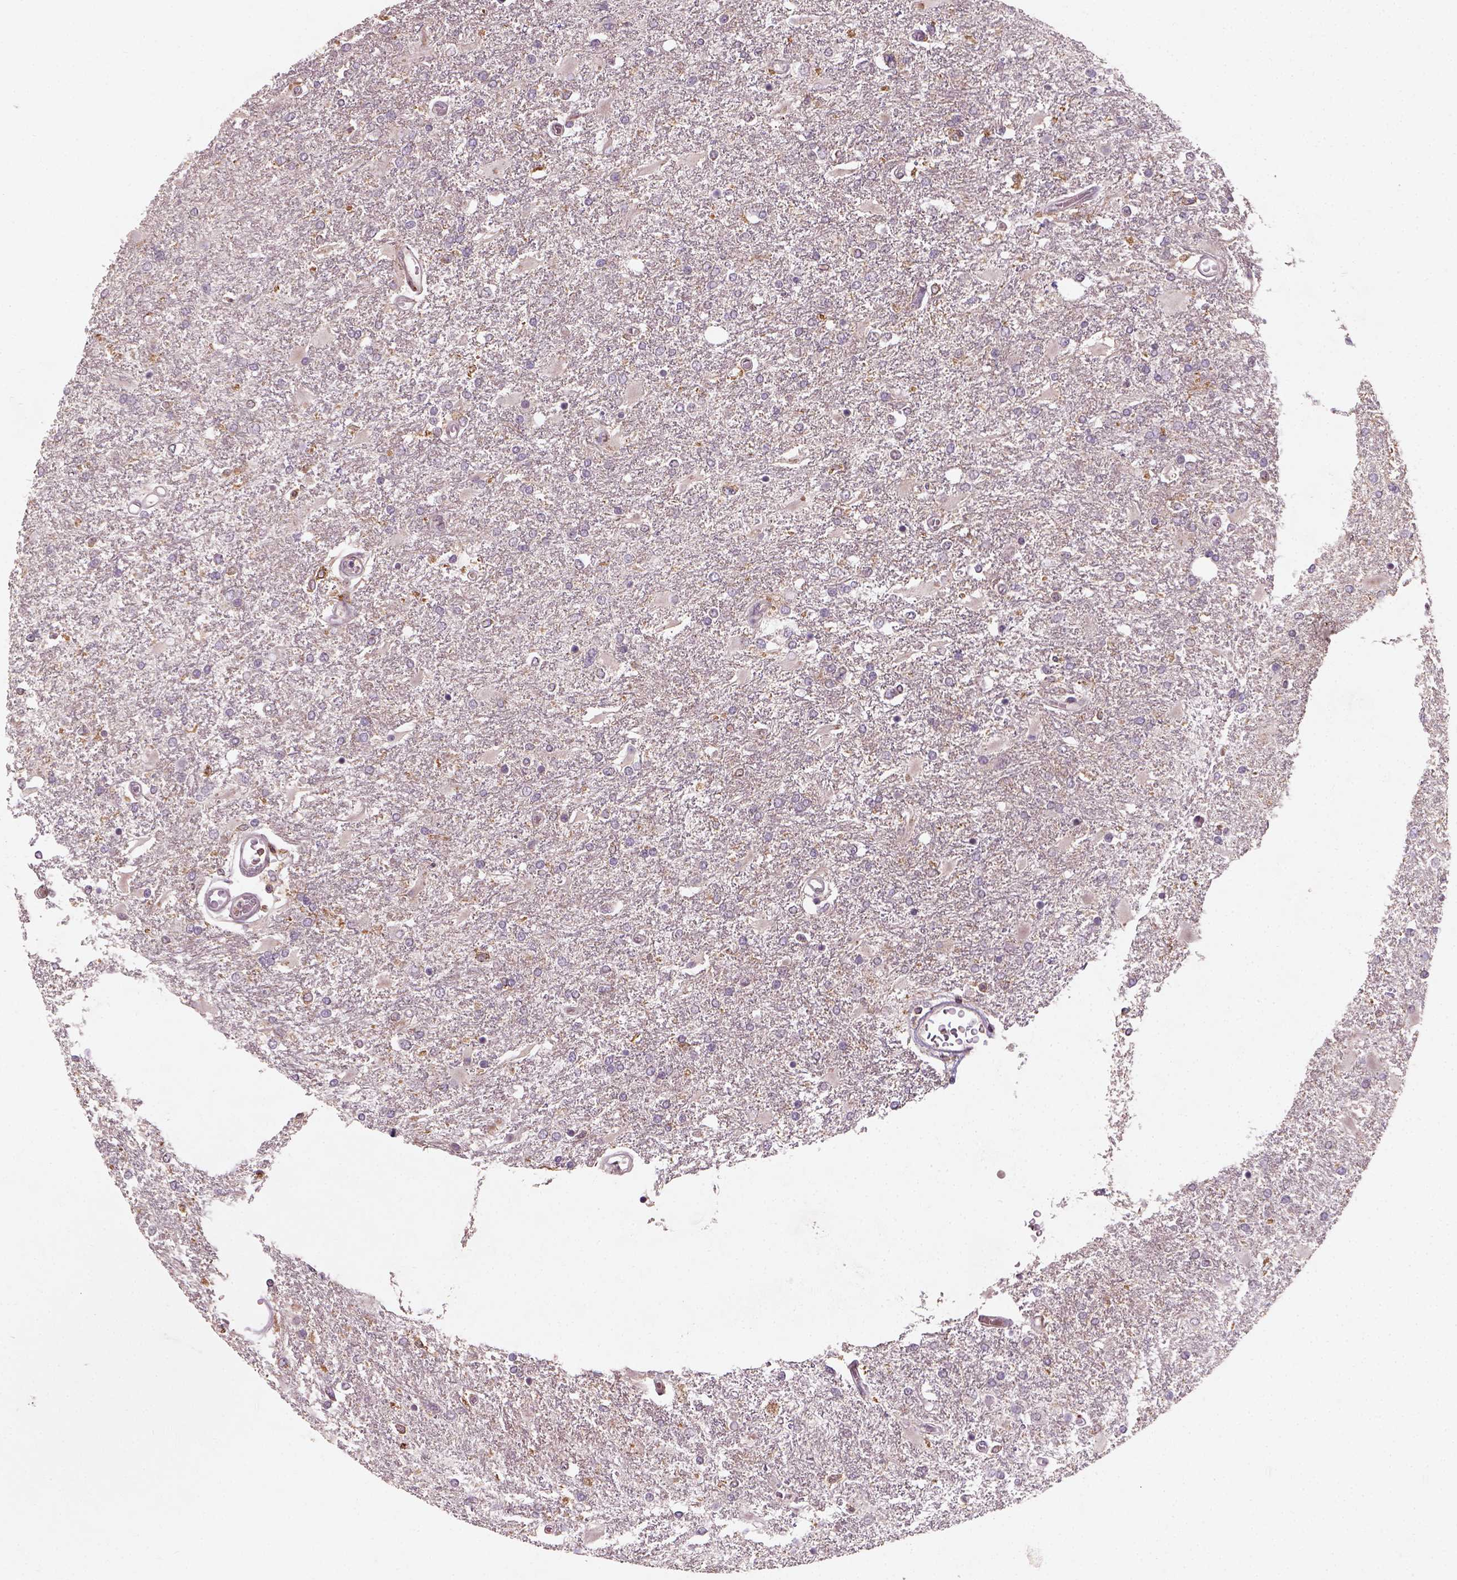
{"staining": {"intensity": "negative", "quantity": "none", "location": "none"}, "tissue": "glioma", "cell_type": "Tumor cells", "image_type": "cancer", "snomed": [{"axis": "morphology", "description": "Glioma, malignant, High grade"}, {"axis": "topography", "description": "Cerebral cortex"}], "caption": "An image of human glioma is negative for staining in tumor cells.", "gene": "CAMKK1", "patient": {"sex": "male", "age": 79}}